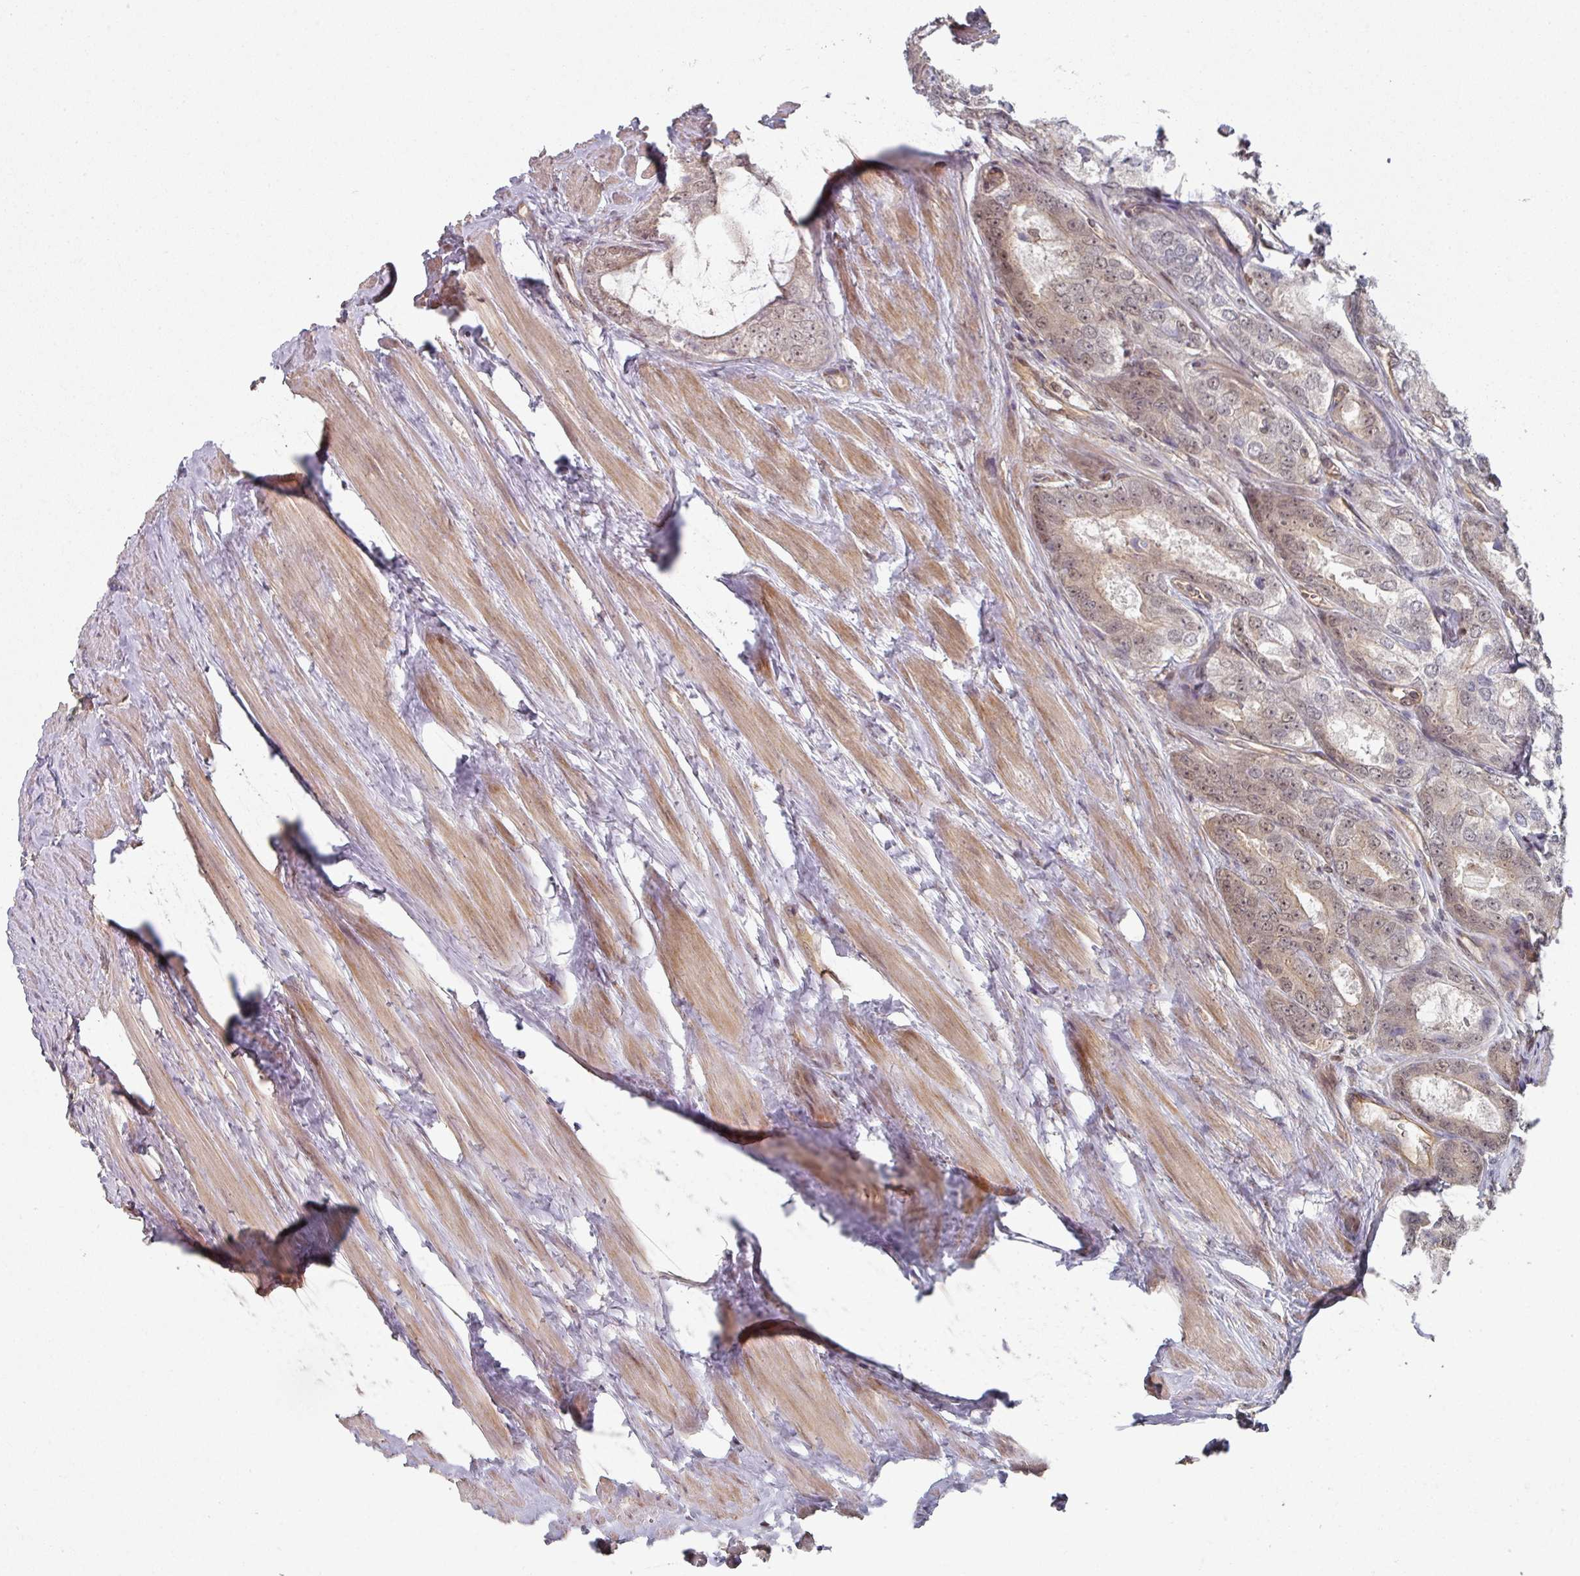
{"staining": {"intensity": "weak", "quantity": "25%-75%", "location": "cytoplasmic/membranous,nuclear"}, "tissue": "prostate cancer", "cell_type": "Tumor cells", "image_type": "cancer", "snomed": [{"axis": "morphology", "description": "Adenocarcinoma, Low grade"}, {"axis": "topography", "description": "Prostate"}], "caption": "Human prostate cancer stained with a brown dye demonstrates weak cytoplasmic/membranous and nuclear positive positivity in about 25%-75% of tumor cells.", "gene": "PSME3IP1", "patient": {"sex": "male", "age": 68}}